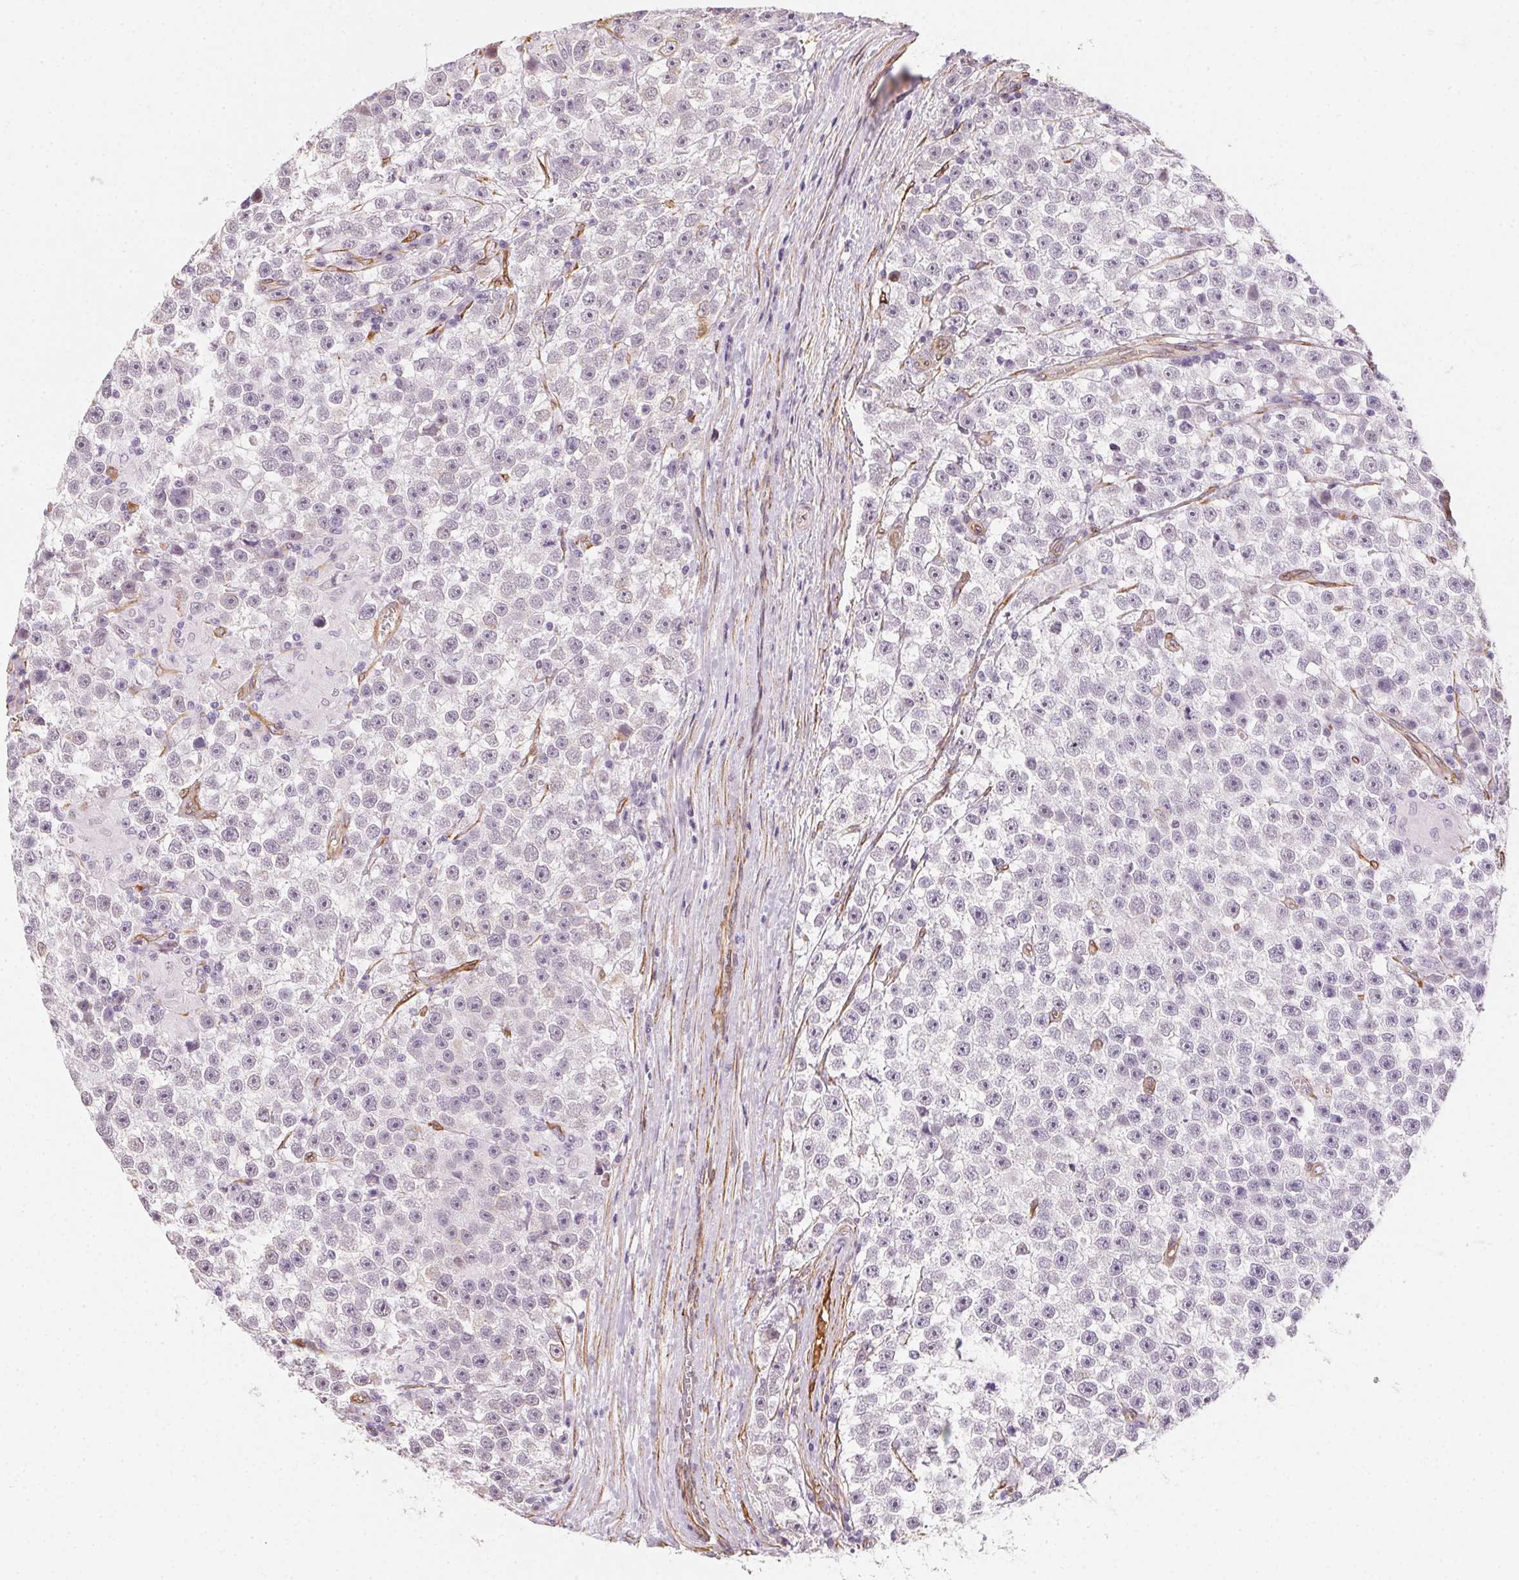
{"staining": {"intensity": "negative", "quantity": "none", "location": "none"}, "tissue": "testis cancer", "cell_type": "Tumor cells", "image_type": "cancer", "snomed": [{"axis": "morphology", "description": "Seminoma, NOS"}, {"axis": "topography", "description": "Testis"}], "caption": "High power microscopy photomicrograph of an immunohistochemistry (IHC) histopathology image of seminoma (testis), revealing no significant expression in tumor cells.", "gene": "RSBN1", "patient": {"sex": "male", "age": 31}}